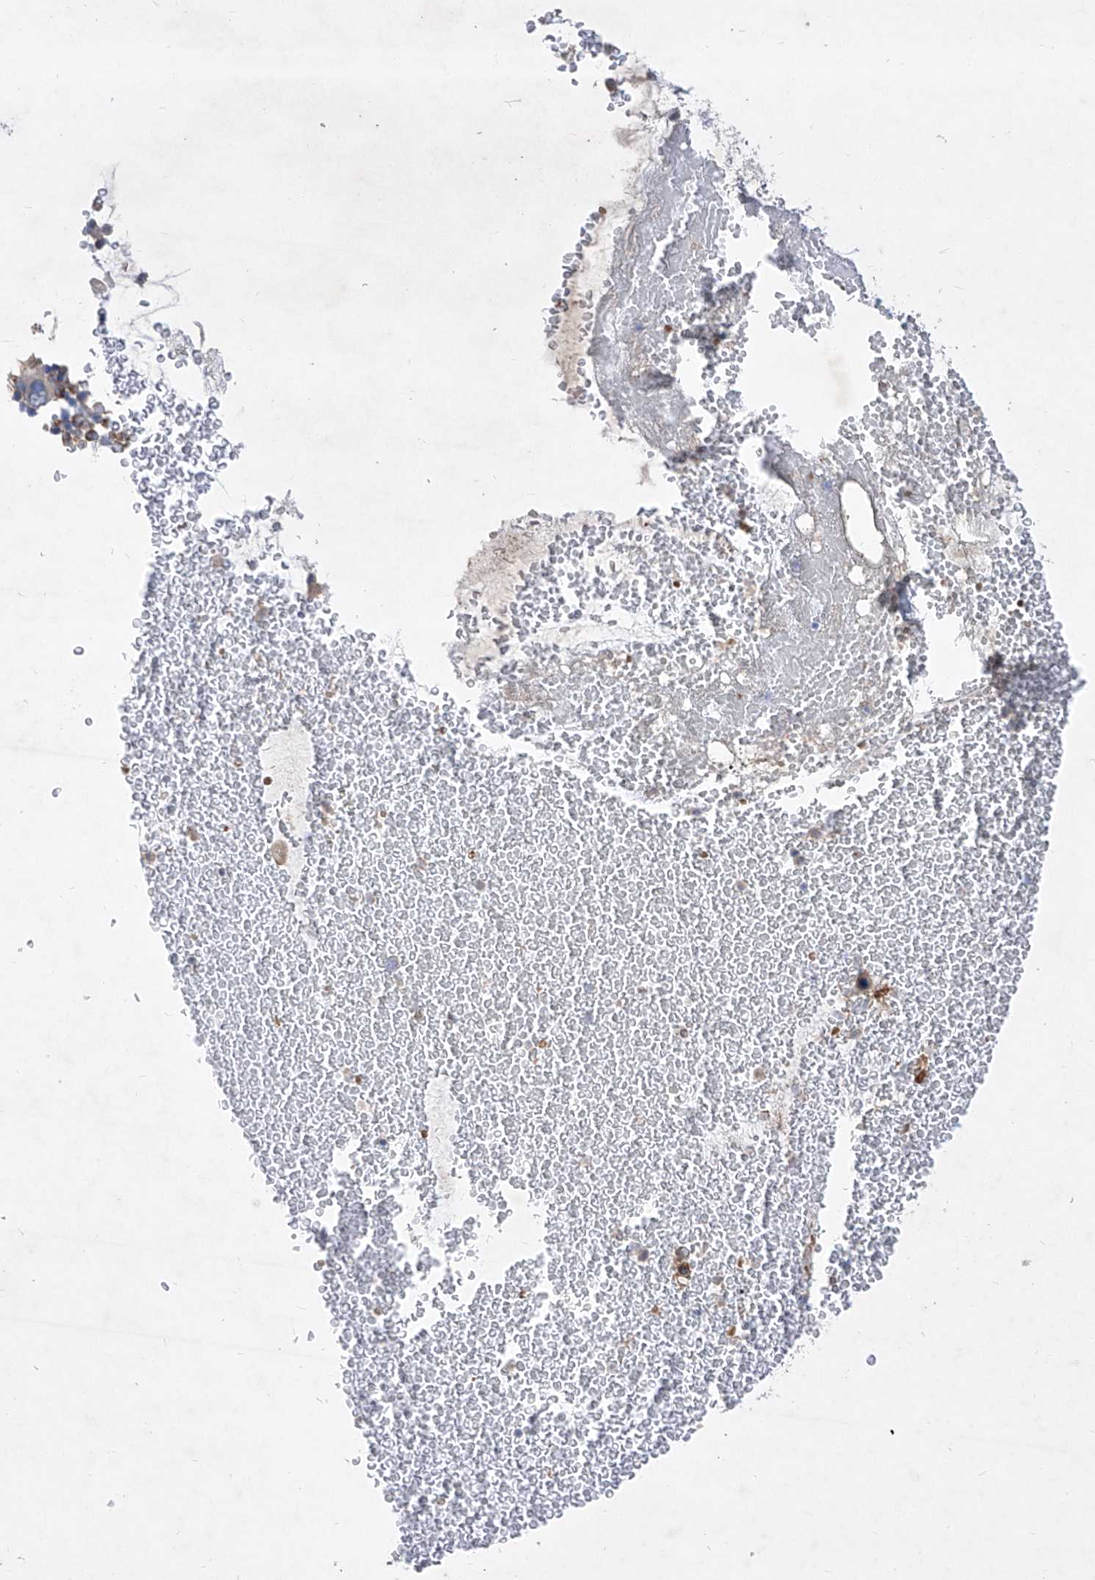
{"staining": {"intensity": "strong", "quantity": ">75%", "location": "cytoplasmic/membranous"}, "tissue": "bronchus", "cell_type": "Respiratory epithelial cells", "image_type": "normal", "snomed": [{"axis": "morphology", "description": "Normal tissue, NOS"}, {"axis": "morphology", "description": "Squamous cell carcinoma, NOS"}, {"axis": "topography", "description": "Lymph node"}, {"axis": "topography", "description": "Bronchus"}, {"axis": "topography", "description": "Lung"}], "caption": "IHC of benign bronchus exhibits high levels of strong cytoplasmic/membranous expression in approximately >75% of respiratory epithelial cells. The staining was performed using DAB to visualize the protein expression in brown, while the nuclei were stained in blue with hematoxylin (Magnification: 20x).", "gene": "COQ3", "patient": {"sex": "male", "age": 66}}